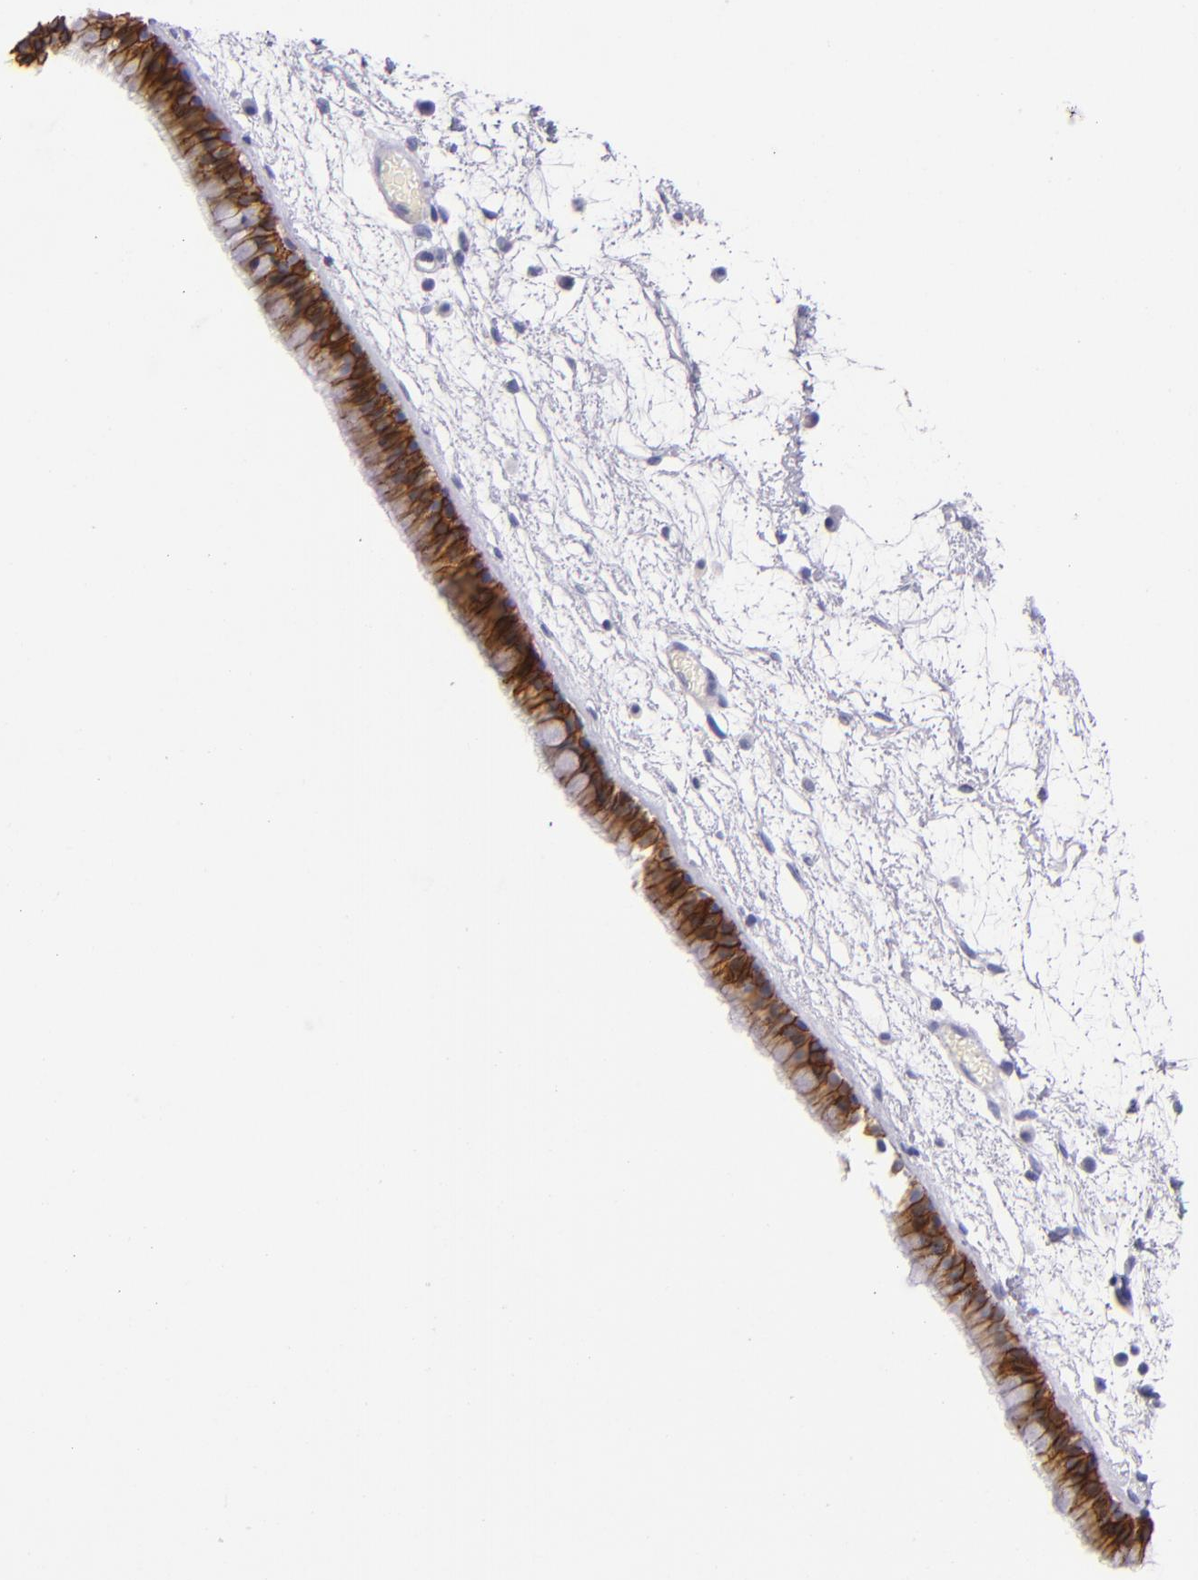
{"staining": {"intensity": "moderate", "quantity": ">75%", "location": "cytoplasmic/membranous"}, "tissue": "nasopharynx", "cell_type": "Respiratory epithelial cells", "image_type": "normal", "snomed": [{"axis": "morphology", "description": "Normal tissue, NOS"}, {"axis": "morphology", "description": "Inflammation, NOS"}, {"axis": "topography", "description": "Nasopharynx"}], "caption": "Immunohistochemistry (DAB (3,3'-diaminobenzidine)) staining of benign nasopharynx displays moderate cytoplasmic/membranous protein expression in approximately >75% of respiratory epithelial cells. The staining was performed using DAB, with brown indicating positive protein expression. Nuclei are stained blue with hematoxylin.", "gene": "CDH3", "patient": {"sex": "male", "age": 48}}